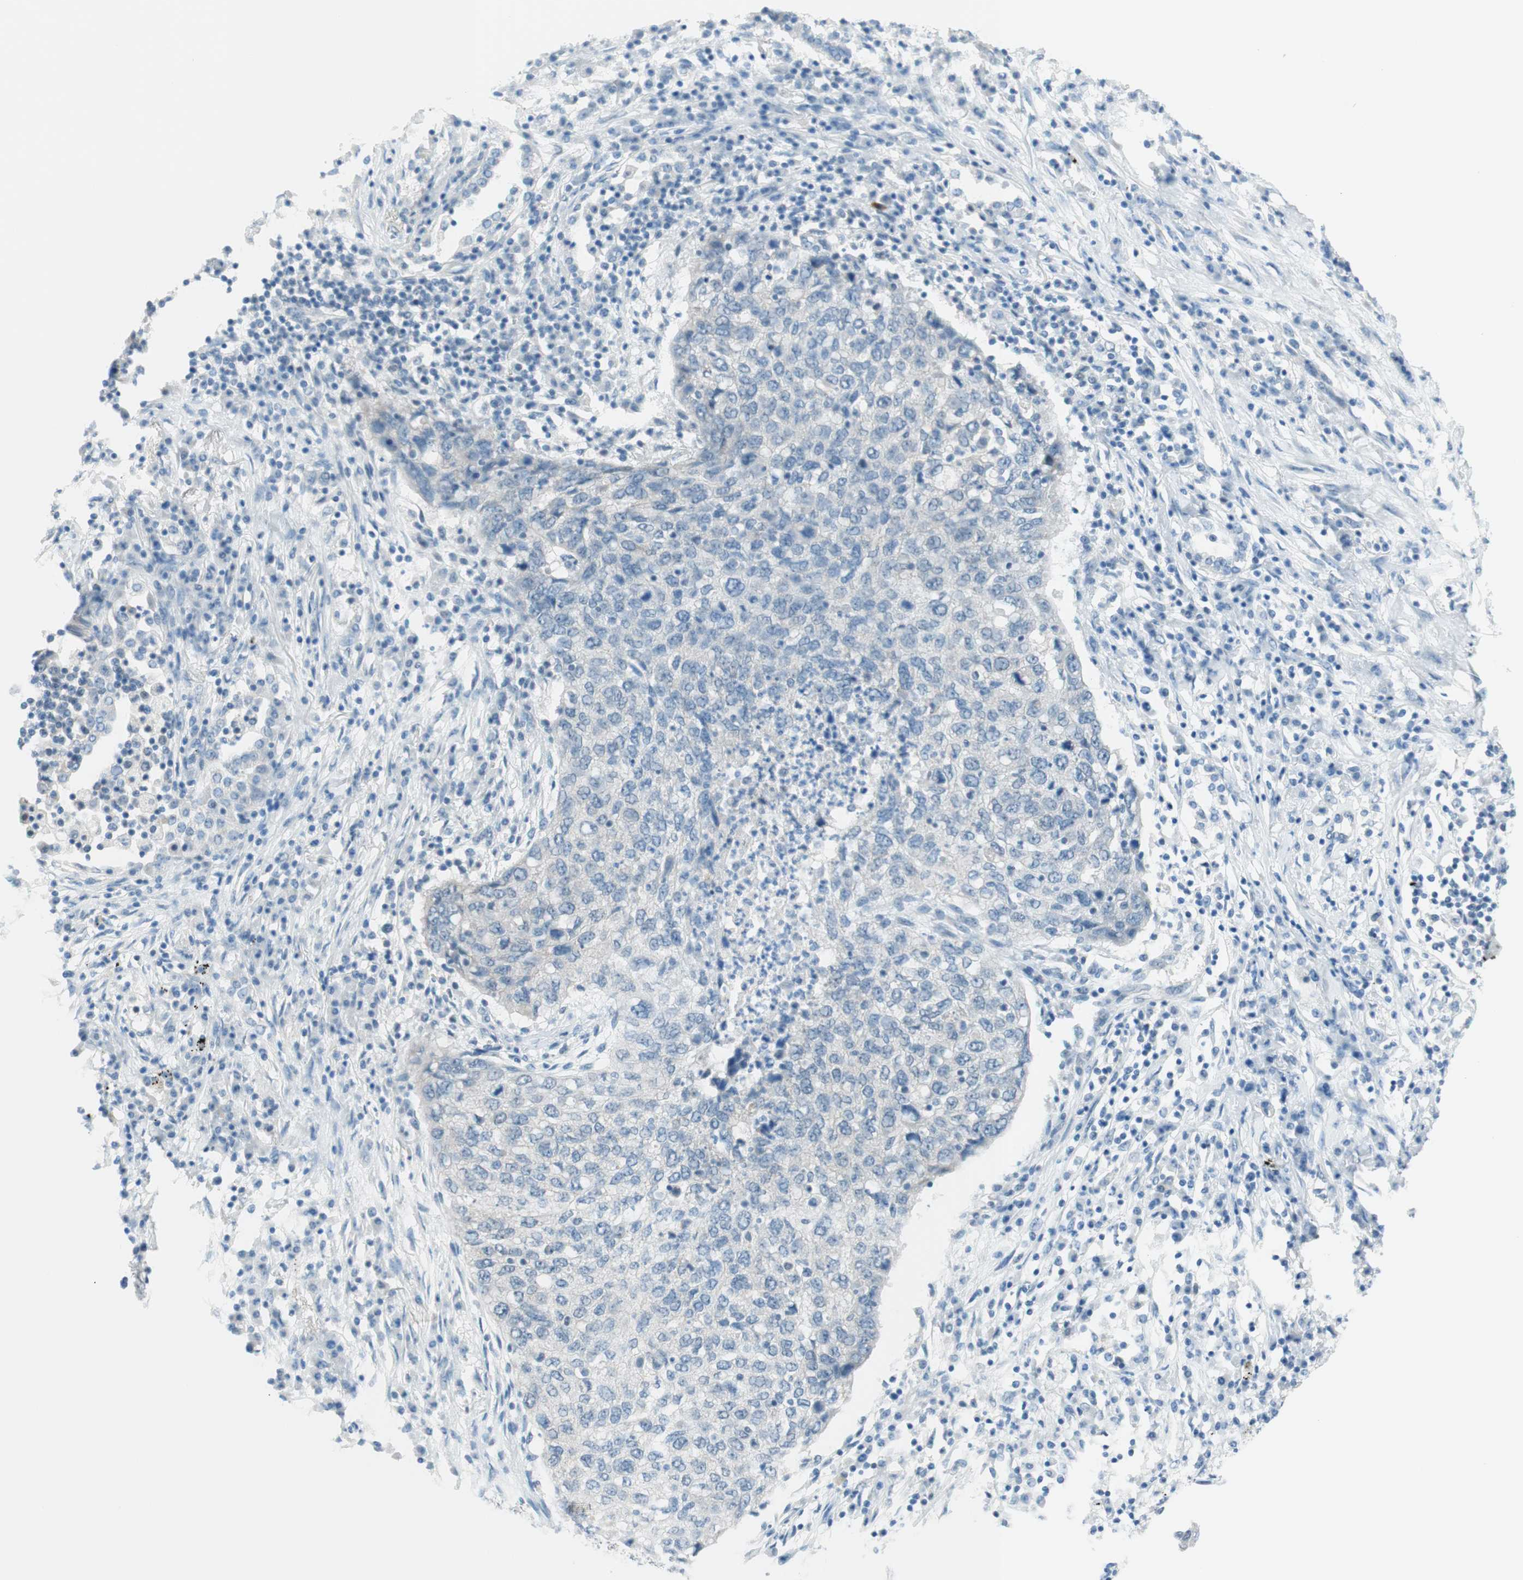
{"staining": {"intensity": "negative", "quantity": "none", "location": "none"}, "tissue": "lung cancer", "cell_type": "Tumor cells", "image_type": "cancer", "snomed": [{"axis": "morphology", "description": "Squamous cell carcinoma, NOS"}, {"axis": "topography", "description": "Lung"}], "caption": "Immunohistochemistry (IHC) photomicrograph of neoplastic tissue: lung cancer stained with DAB (3,3'-diaminobenzidine) reveals no significant protein positivity in tumor cells. (Immunohistochemistry, brightfield microscopy, high magnification).", "gene": "JPH1", "patient": {"sex": "female", "age": 63}}